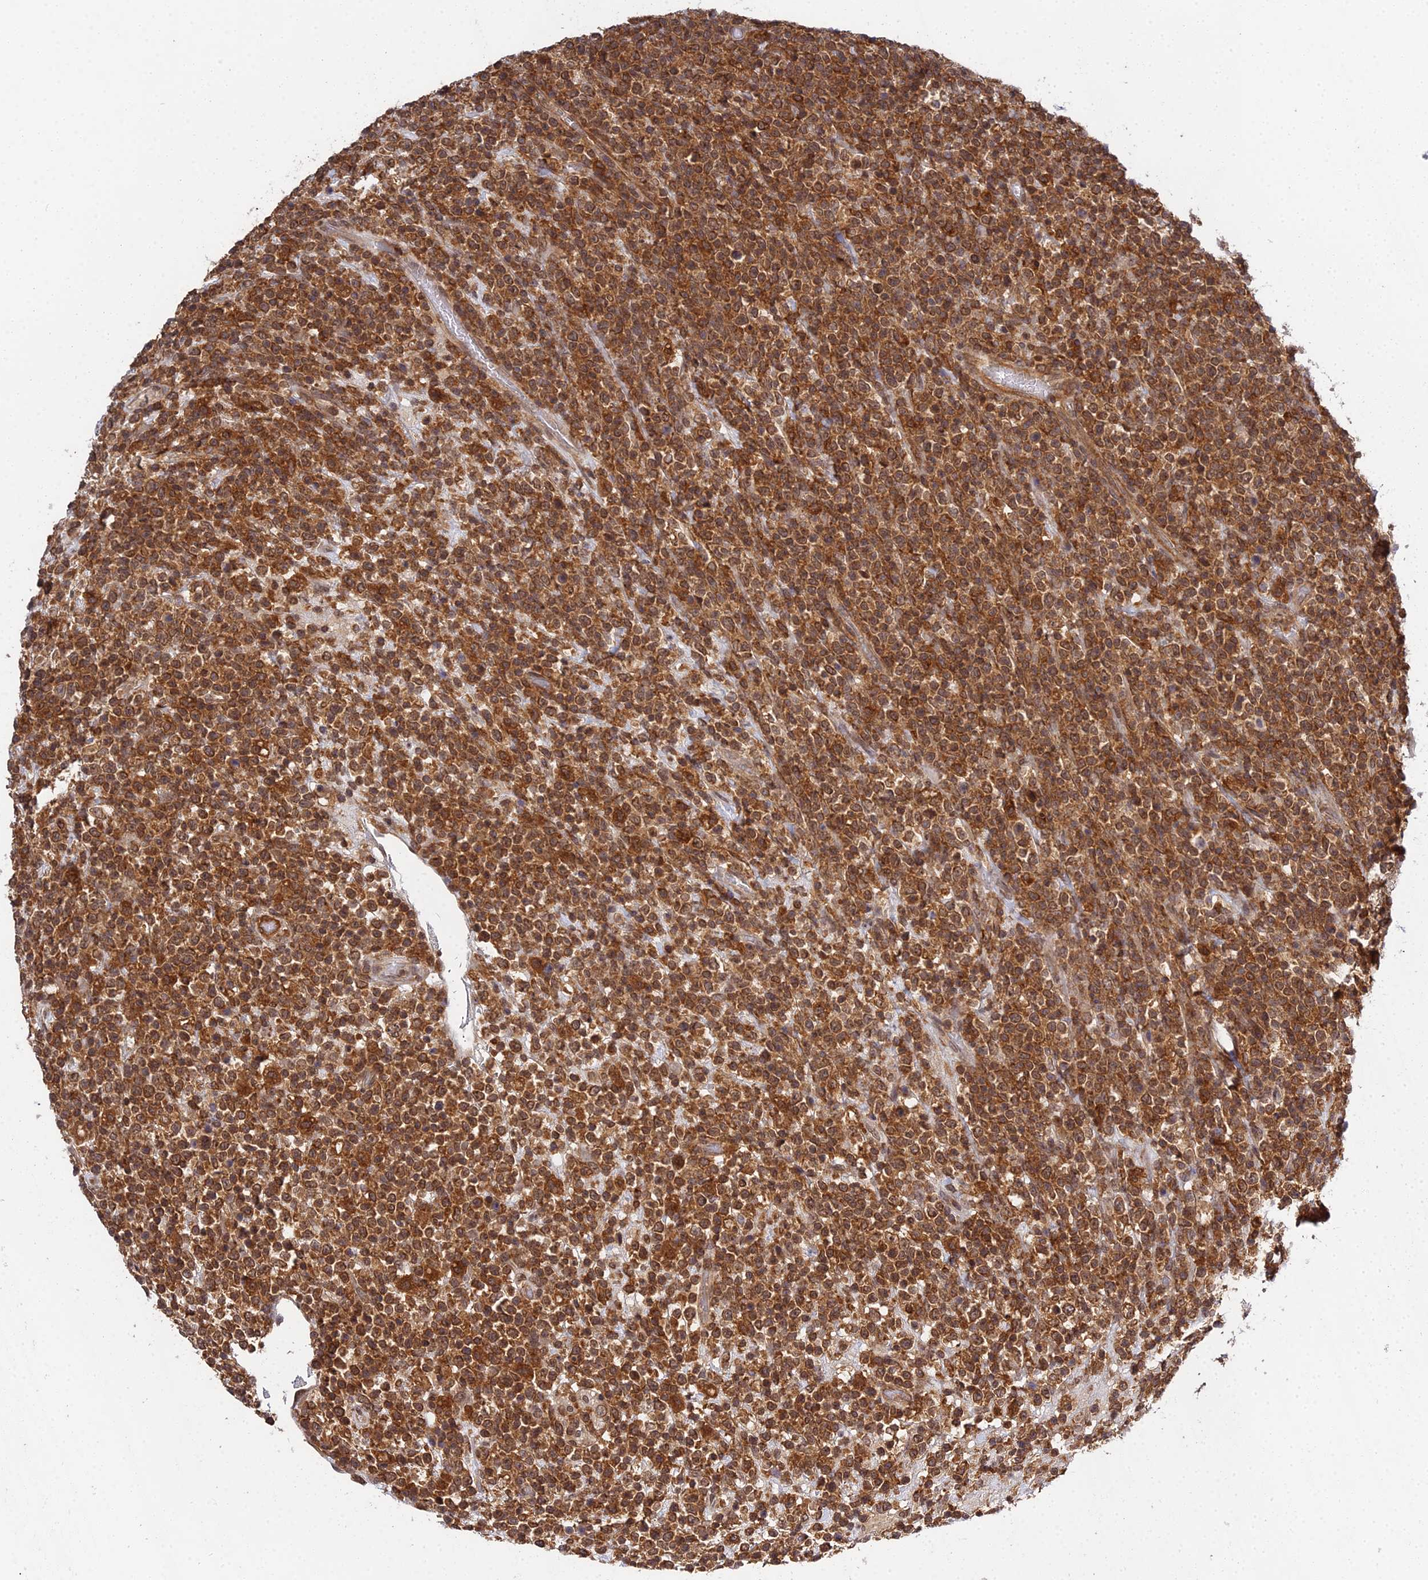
{"staining": {"intensity": "strong", "quantity": ">75%", "location": "cytoplasmic/membranous"}, "tissue": "lymphoma", "cell_type": "Tumor cells", "image_type": "cancer", "snomed": [{"axis": "morphology", "description": "Malignant lymphoma, non-Hodgkin's type, High grade"}, {"axis": "topography", "description": "Colon"}], "caption": "Protein expression analysis of high-grade malignant lymphoma, non-Hodgkin's type reveals strong cytoplasmic/membranous expression in approximately >75% of tumor cells. The staining is performed using DAB (3,3'-diaminobenzidine) brown chromogen to label protein expression. The nuclei are counter-stained blue using hematoxylin.", "gene": "TPRX1", "patient": {"sex": "female", "age": 53}}